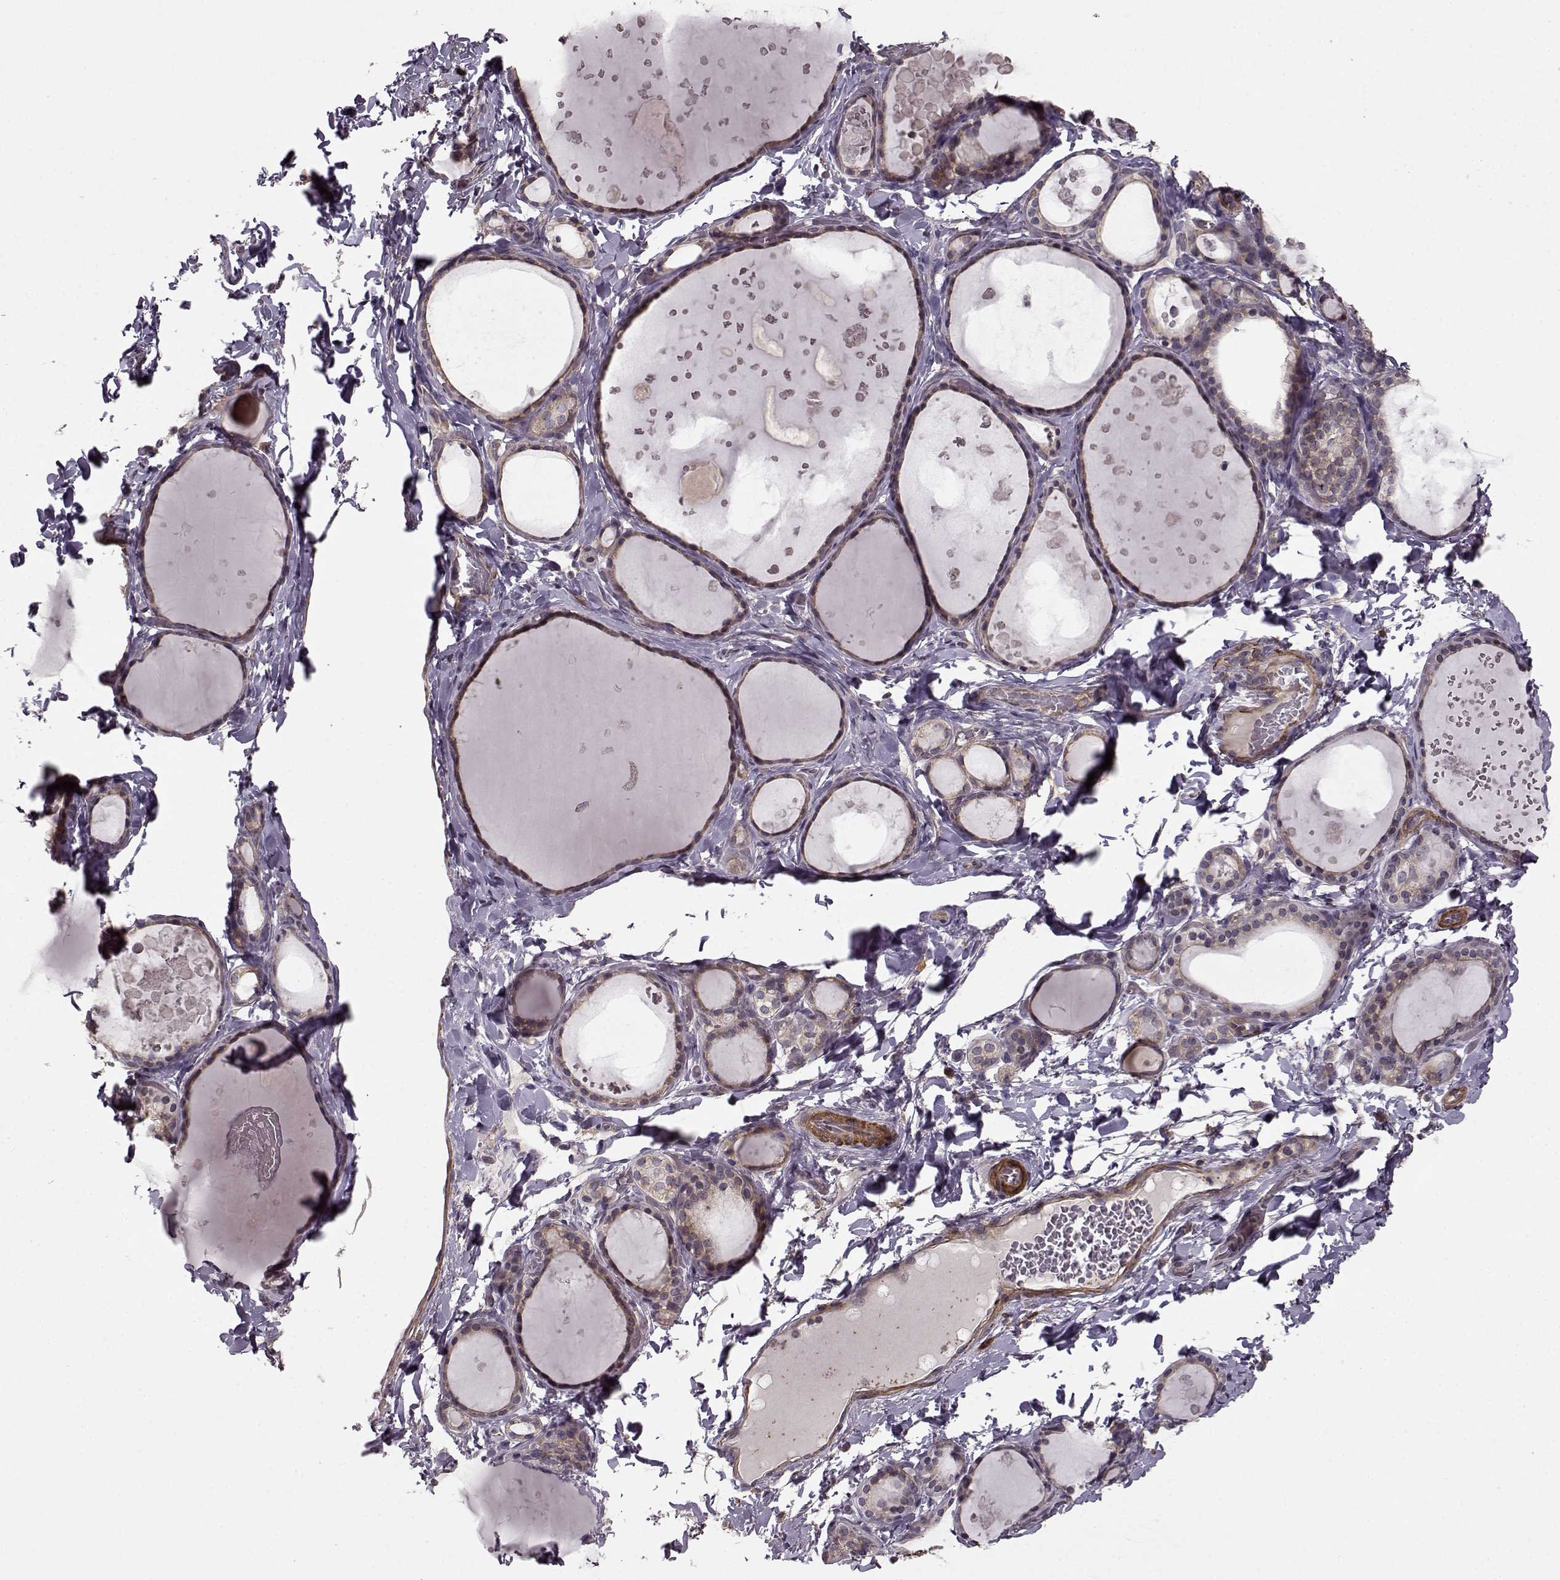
{"staining": {"intensity": "weak", "quantity": ">75%", "location": "cytoplasmic/membranous"}, "tissue": "thyroid gland", "cell_type": "Glandular cells", "image_type": "normal", "snomed": [{"axis": "morphology", "description": "Normal tissue, NOS"}, {"axis": "topography", "description": "Thyroid gland"}], "caption": "This histopathology image displays immunohistochemistry (IHC) staining of unremarkable thyroid gland, with low weak cytoplasmic/membranous expression in about >75% of glandular cells.", "gene": "SLAIN2", "patient": {"sex": "female", "age": 56}}